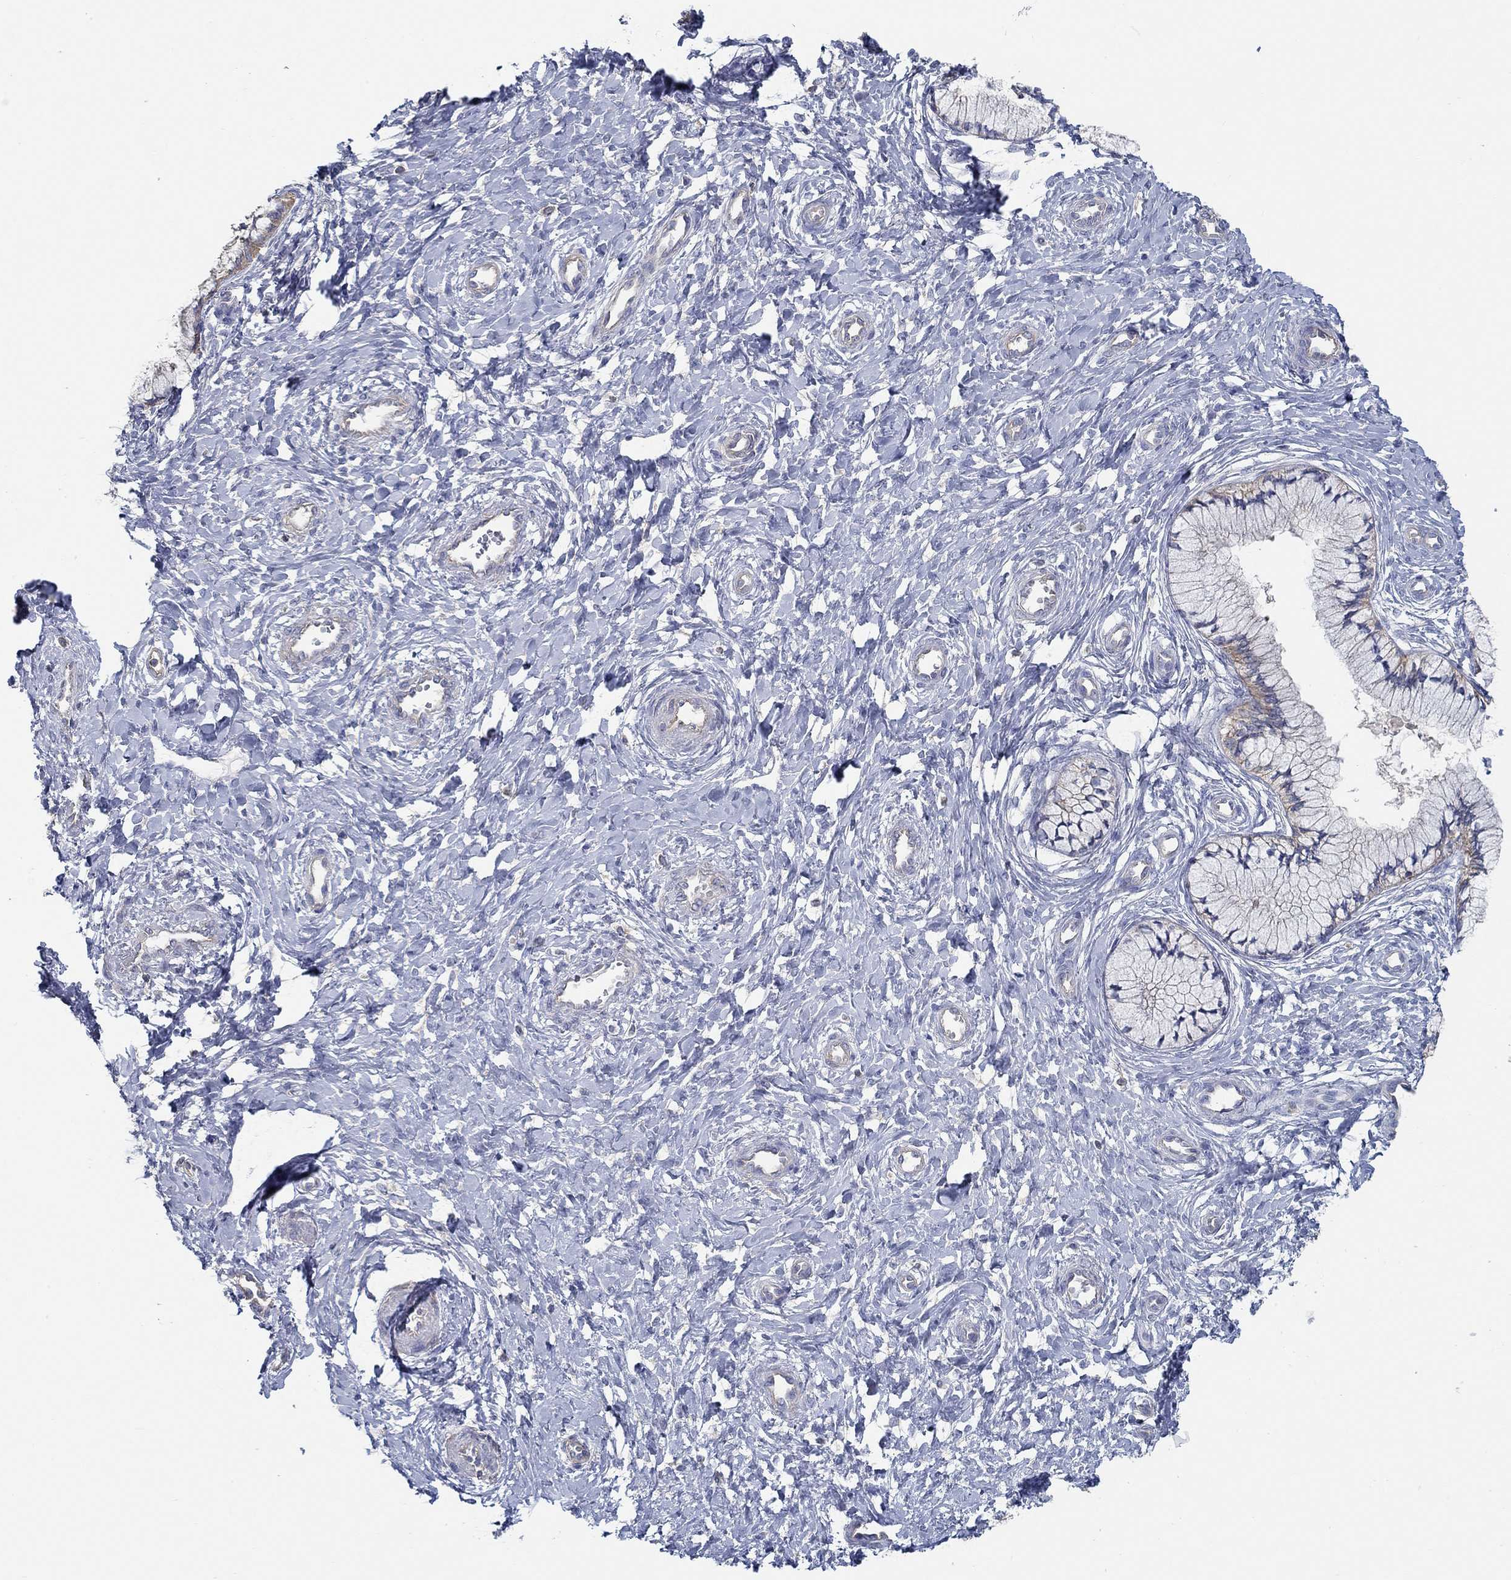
{"staining": {"intensity": "negative", "quantity": "none", "location": "none"}, "tissue": "cervix", "cell_type": "Glandular cells", "image_type": "normal", "snomed": [{"axis": "morphology", "description": "Normal tissue, NOS"}, {"axis": "topography", "description": "Cervix"}], "caption": "An image of cervix stained for a protein displays no brown staining in glandular cells.", "gene": "BBOF1", "patient": {"sex": "female", "age": 37}}